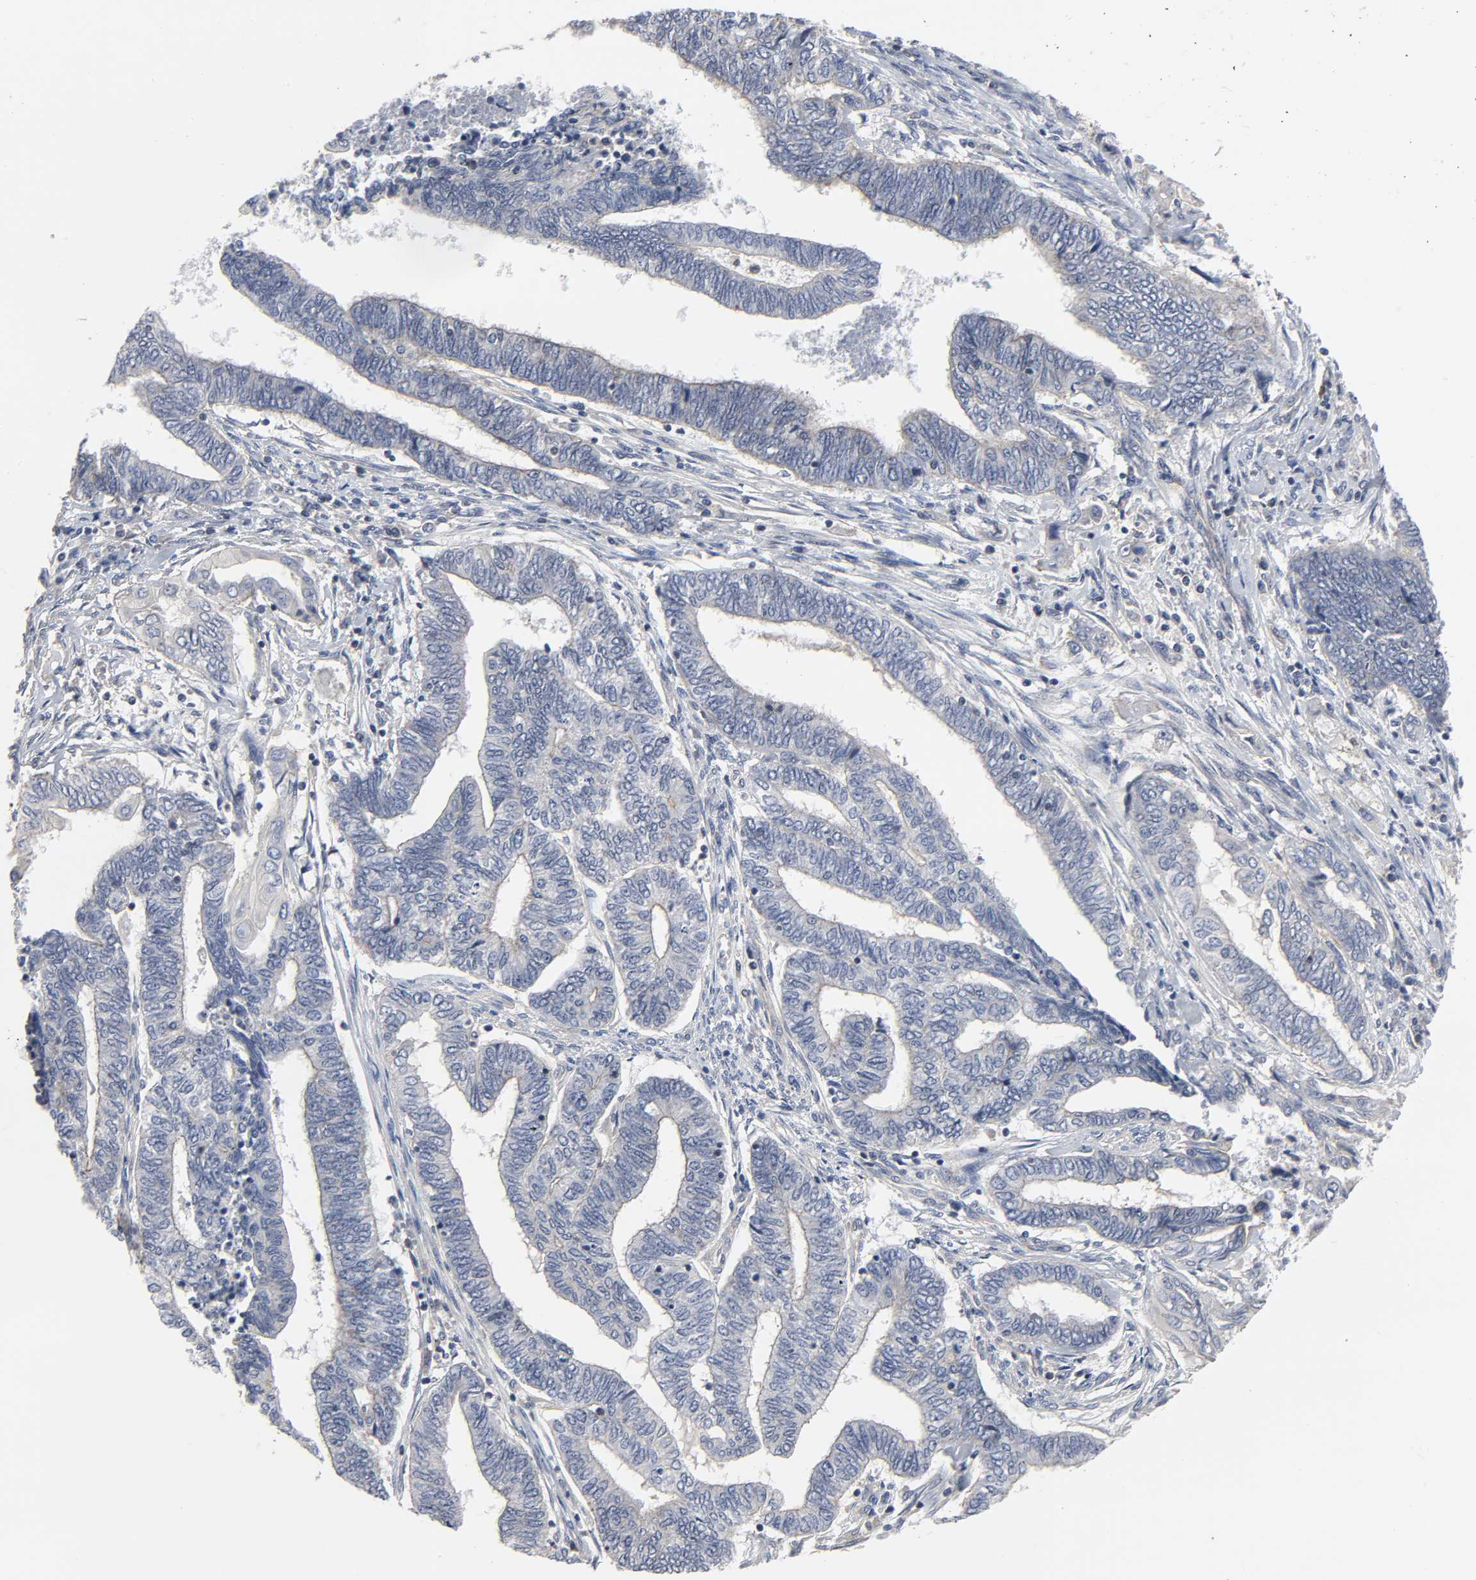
{"staining": {"intensity": "negative", "quantity": "none", "location": "none"}, "tissue": "endometrial cancer", "cell_type": "Tumor cells", "image_type": "cancer", "snomed": [{"axis": "morphology", "description": "Adenocarcinoma, NOS"}, {"axis": "topography", "description": "Uterus"}, {"axis": "topography", "description": "Endometrium"}], "caption": "This is a micrograph of IHC staining of adenocarcinoma (endometrial), which shows no positivity in tumor cells.", "gene": "DDX10", "patient": {"sex": "female", "age": 70}}